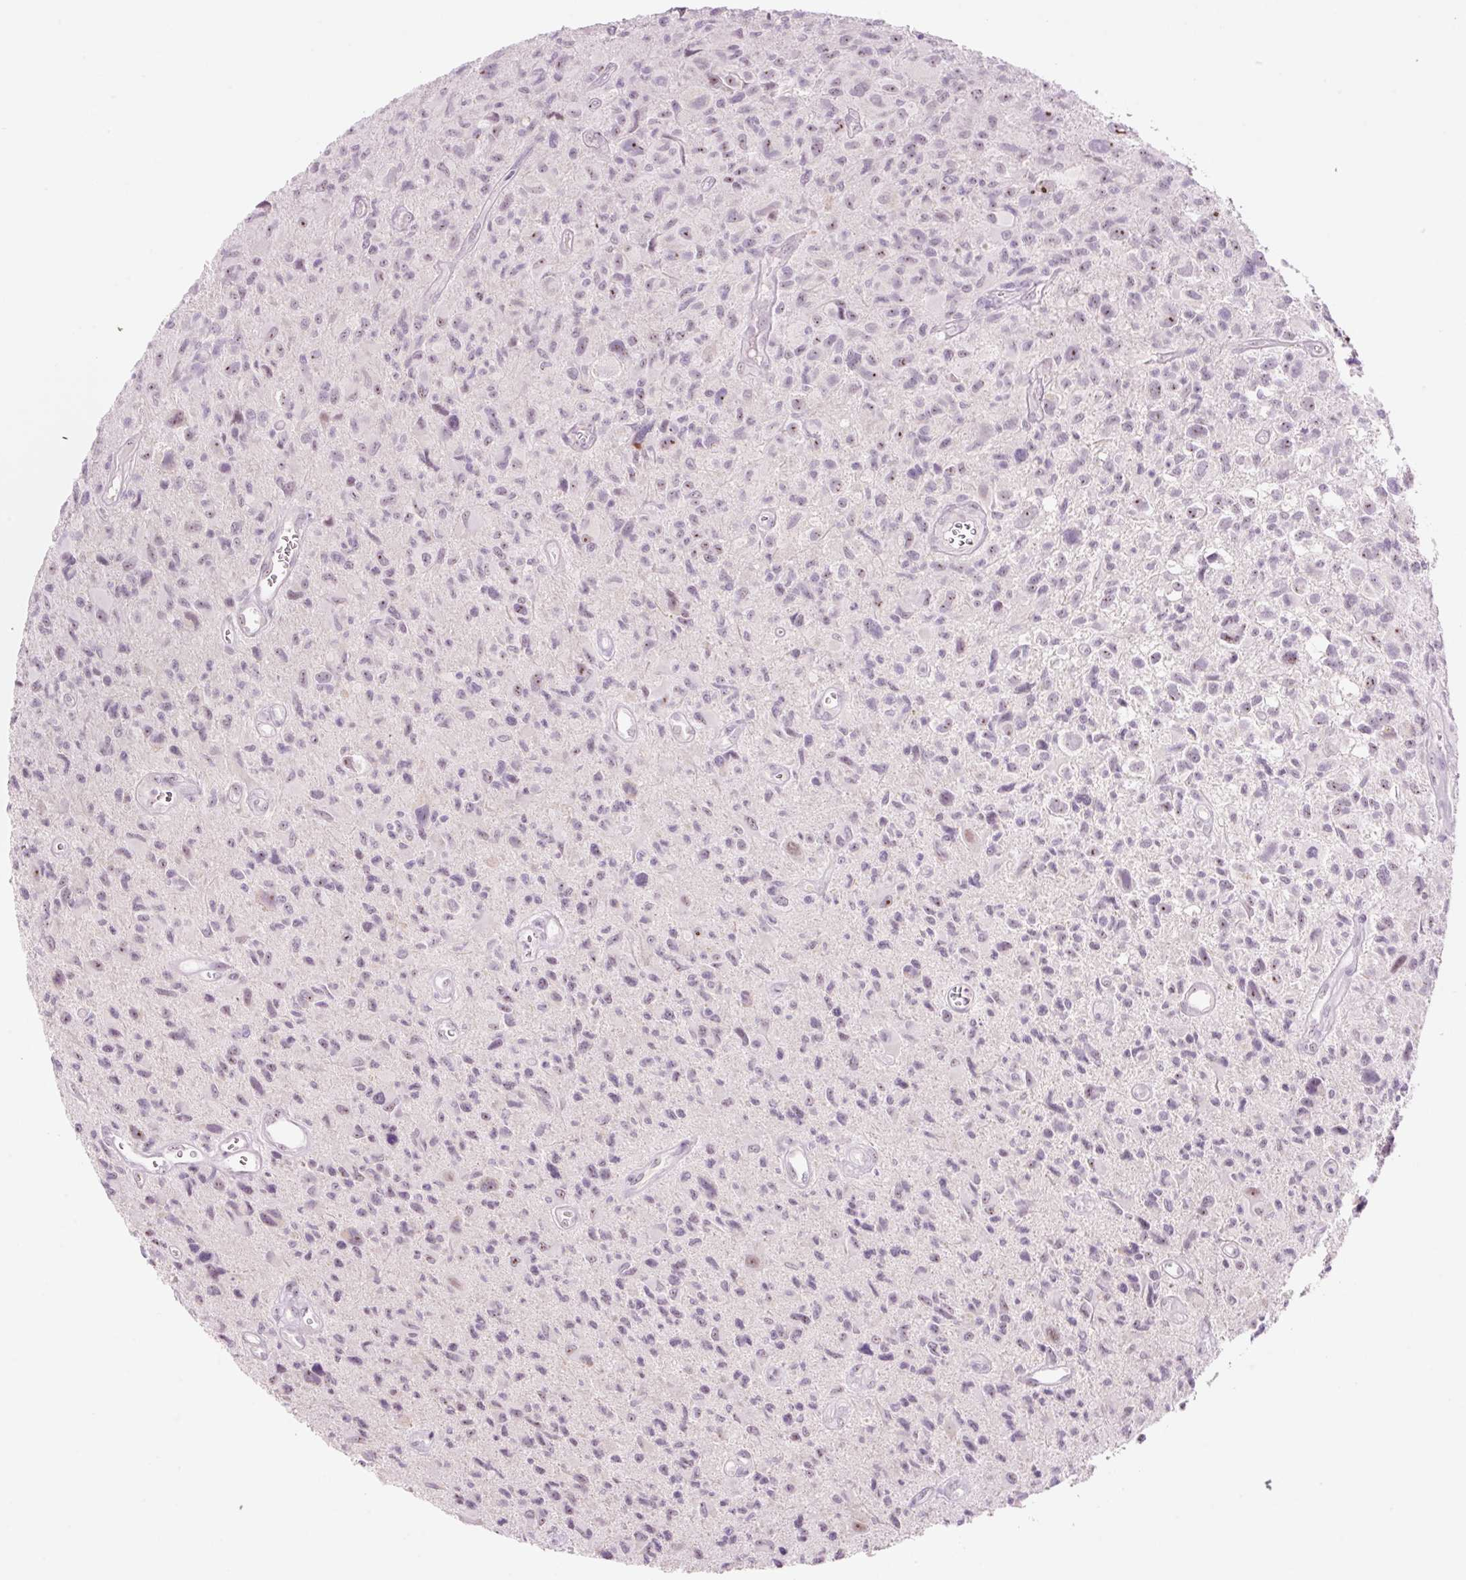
{"staining": {"intensity": "weak", "quantity": "<25%", "location": "nuclear"}, "tissue": "glioma", "cell_type": "Tumor cells", "image_type": "cancer", "snomed": [{"axis": "morphology", "description": "Glioma, malignant, High grade"}, {"axis": "topography", "description": "Brain"}], "caption": "The IHC image has no significant expression in tumor cells of malignant glioma (high-grade) tissue.", "gene": "GCG", "patient": {"sex": "male", "age": 76}}